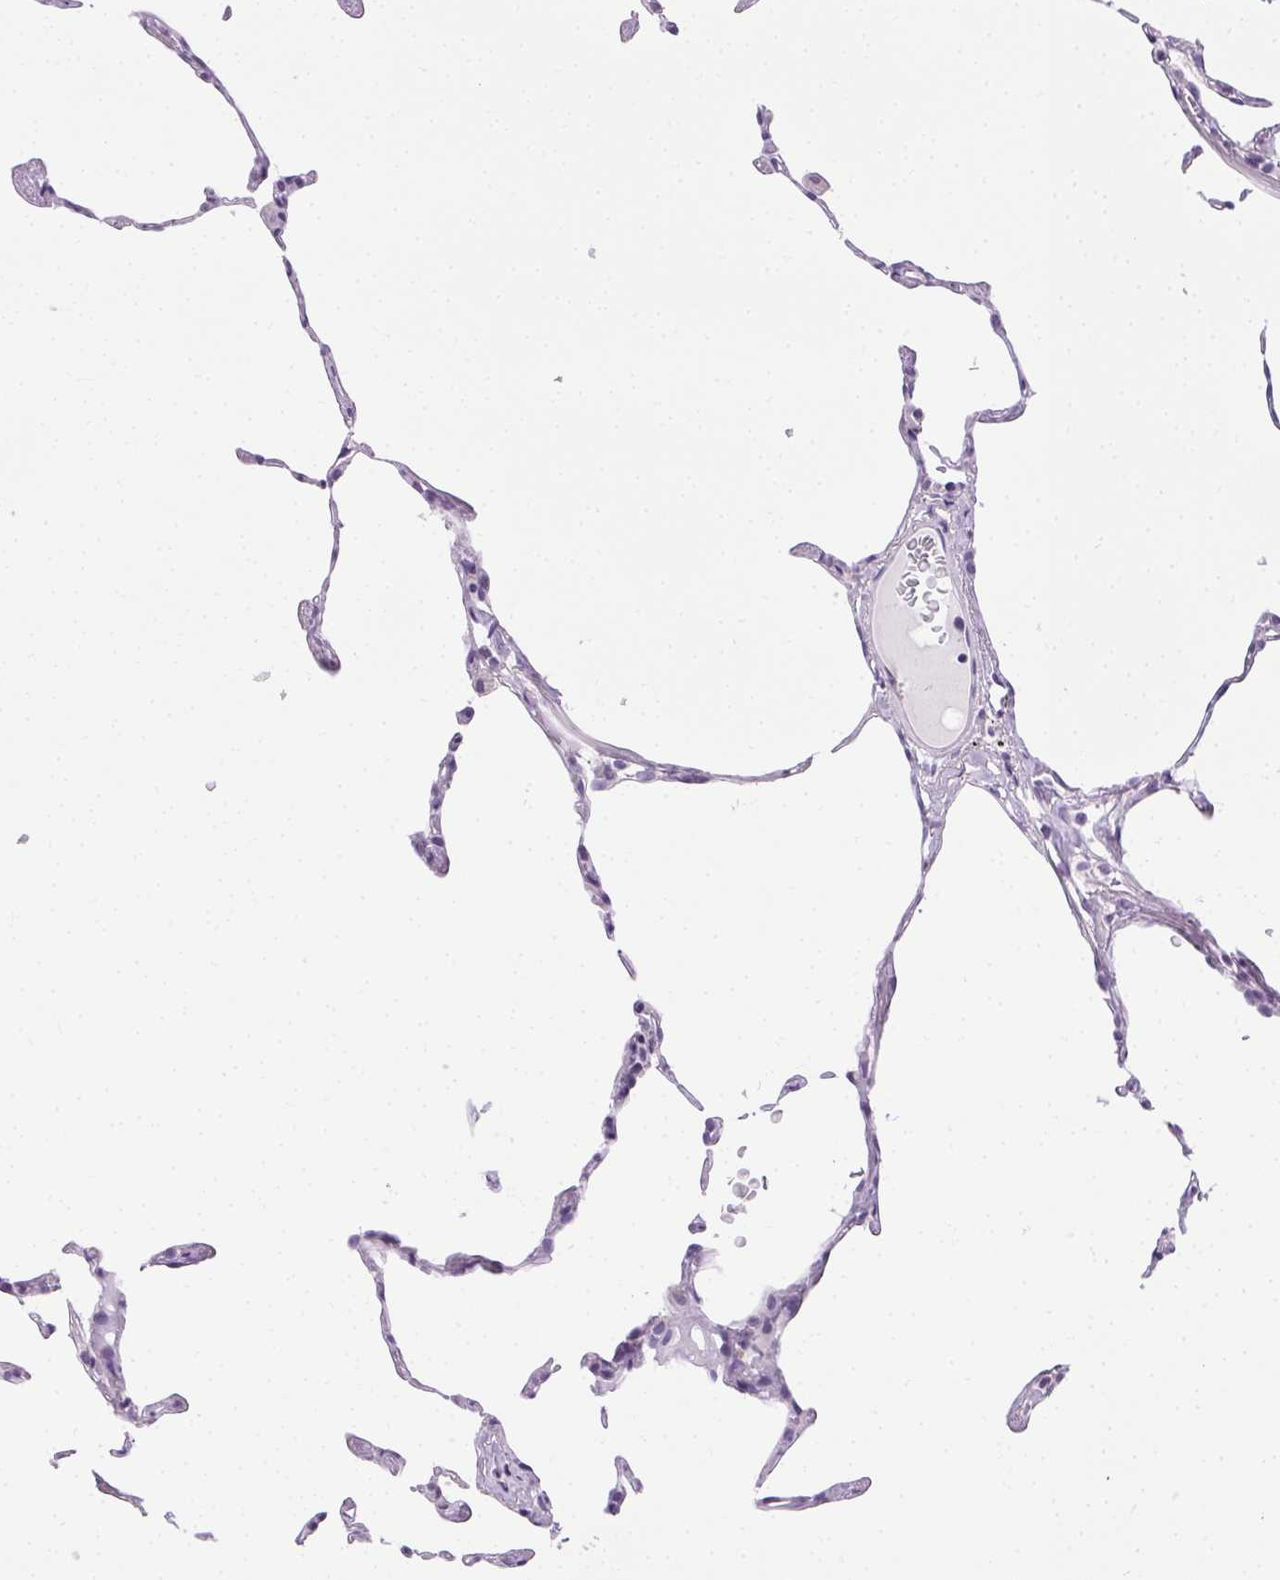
{"staining": {"intensity": "negative", "quantity": "none", "location": "none"}, "tissue": "lung", "cell_type": "Alveolar cells", "image_type": "normal", "snomed": [{"axis": "morphology", "description": "Normal tissue, NOS"}, {"axis": "topography", "description": "Lung"}], "caption": "Micrograph shows no protein staining in alveolar cells of normal lung. (Stains: DAB immunohistochemistry (IHC) with hematoxylin counter stain, Microscopy: brightfield microscopy at high magnification).", "gene": "C20orf85", "patient": {"sex": "female", "age": 57}}